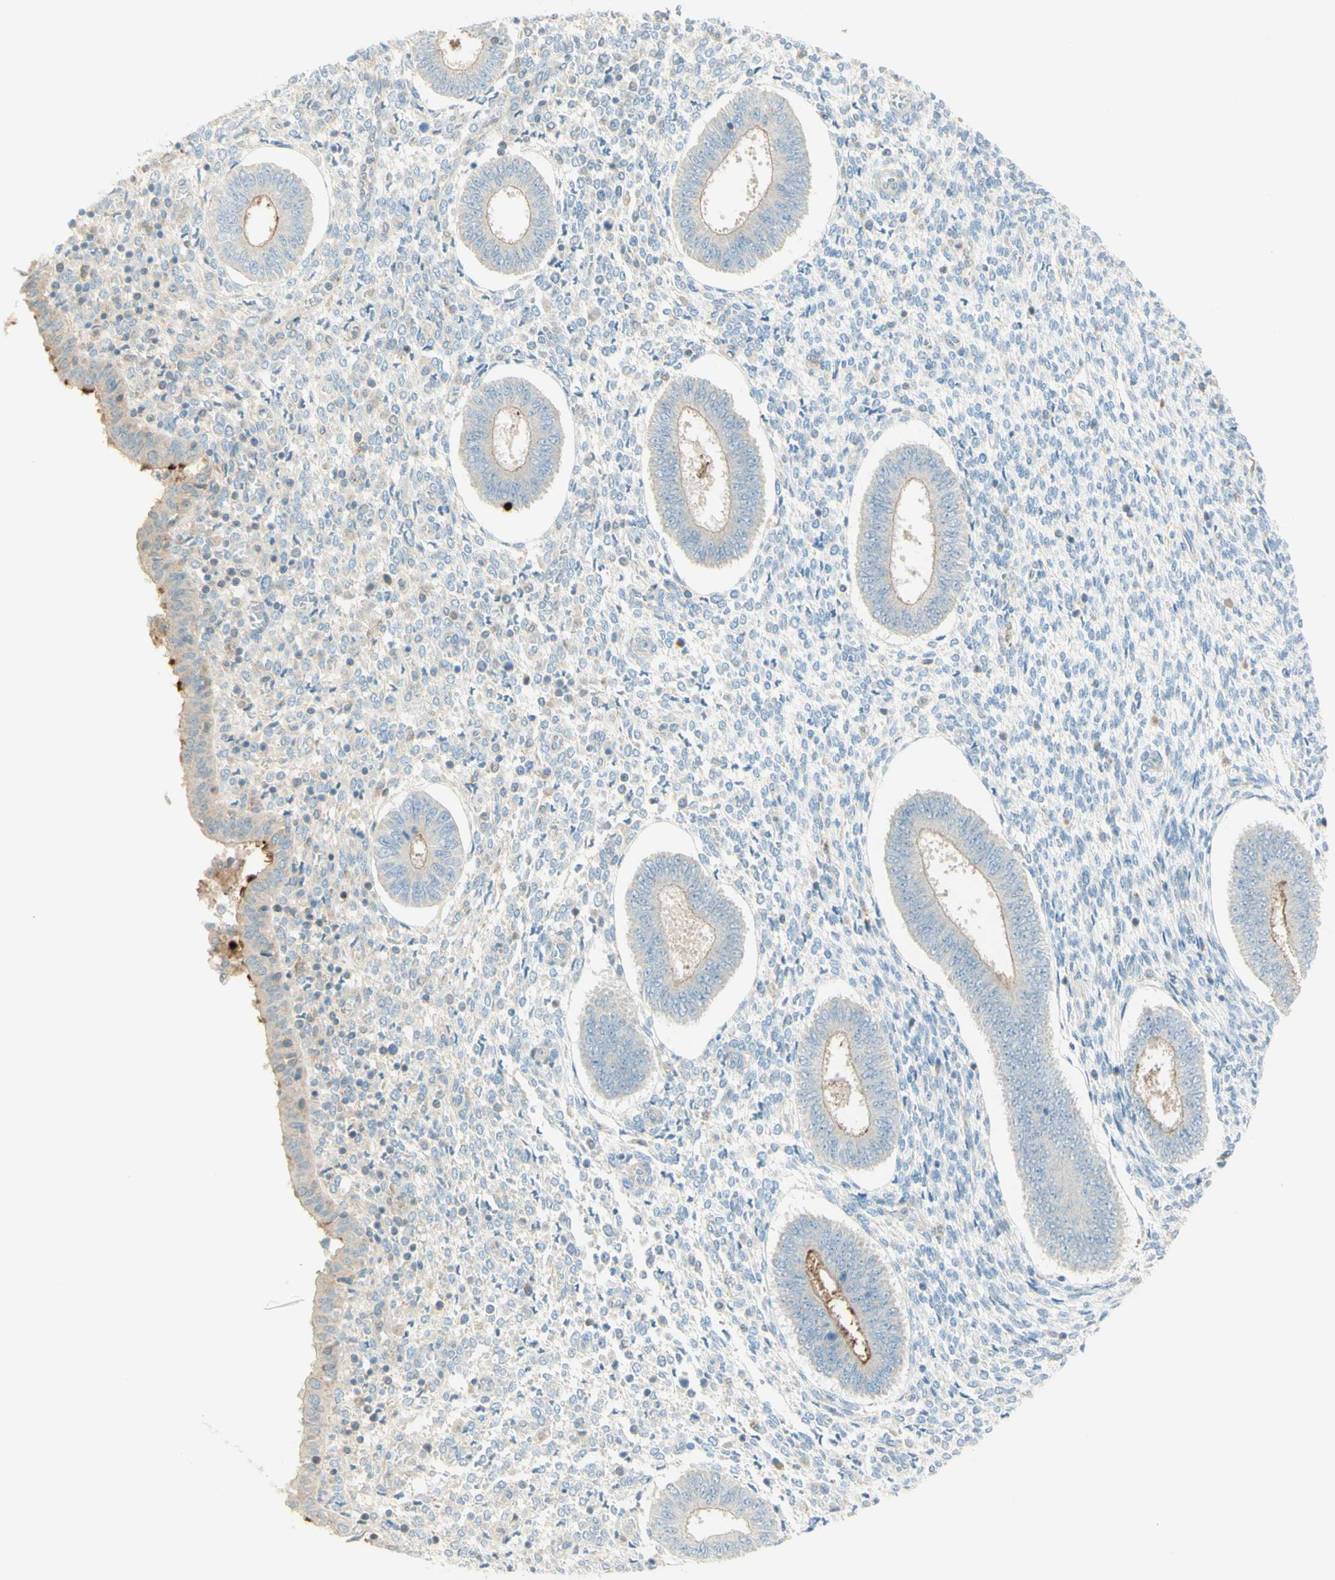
{"staining": {"intensity": "weak", "quantity": "<25%", "location": "cytoplasmic/membranous"}, "tissue": "endometrium", "cell_type": "Cells in endometrial stroma", "image_type": "normal", "snomed": [{"axis": "morphology", "description": "Normal tissue, NOS"}, {"axis": "topography", "description": "Endometrium"}], "caption": "The image reveals no staining of cells in endometrial stroma in unremarkable endometrium. (DAB (3,3'-diaminobenzidine) IHC with hematoxylin counter stain).", "gene": "PROM1", "patient": {"sex": "female", "age": 35}}